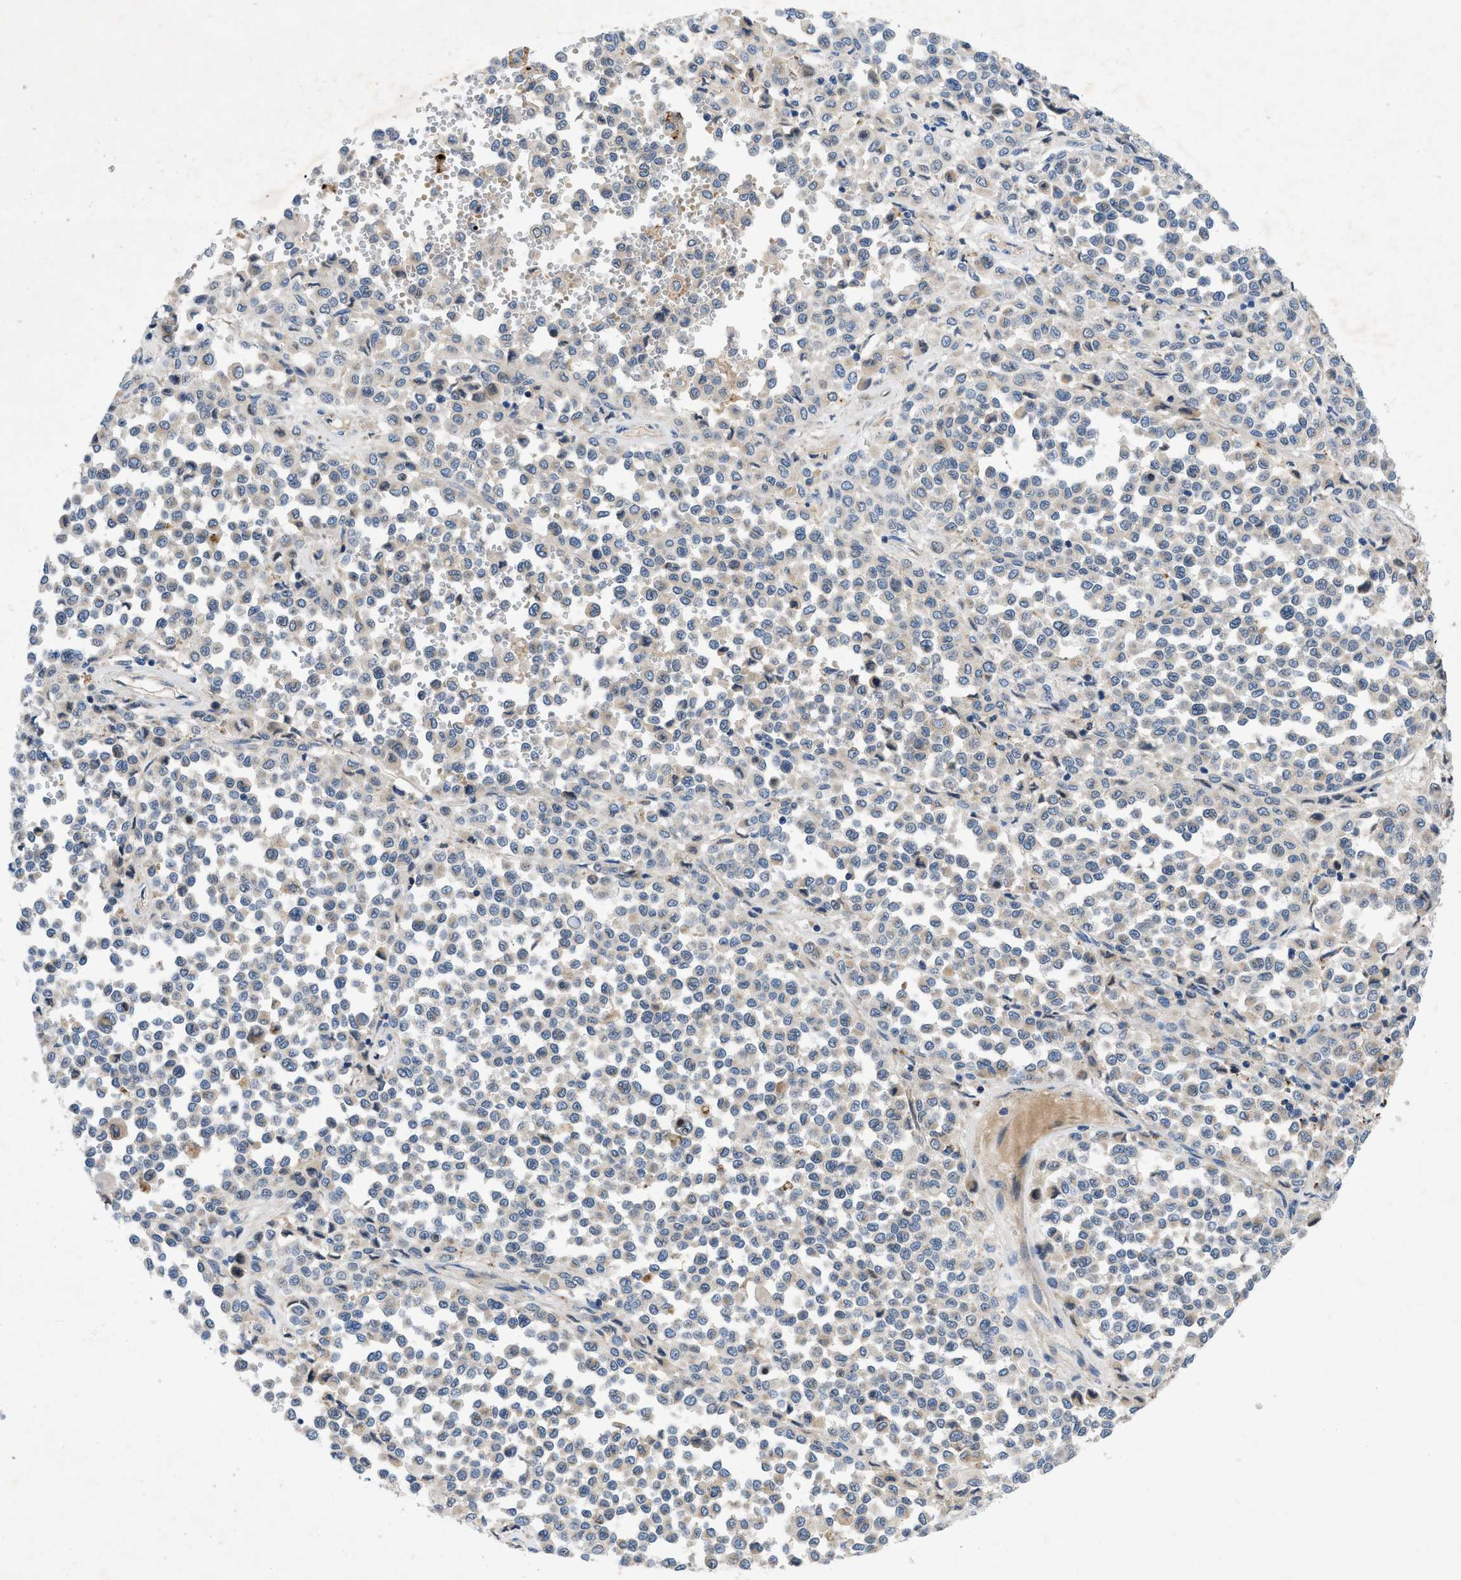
{"staining": {"intensity": "negative", "quantity": "none", "location": "none"}, "tissue": "melanoma", "cell_type": "Tumor cells", "image_type": "cancer", "snomed": [{"axis": "morphology", "description": "Malignant melanoma, Metastatic site"}, {"axis": "topography", "description": "Pancreas"}], "caption": "Micrograph shows no significant protein positivity in tumor cells of melanoma. The staining was performed using DAB (3,3'-diaminobenzidine) to visualize the protein expression in brown, while the nuclei were stained in blue with hematoxylin (Magnification: 20x).", "gene": "TMEM248", "patient": {"sex": "female", "age": 30}}